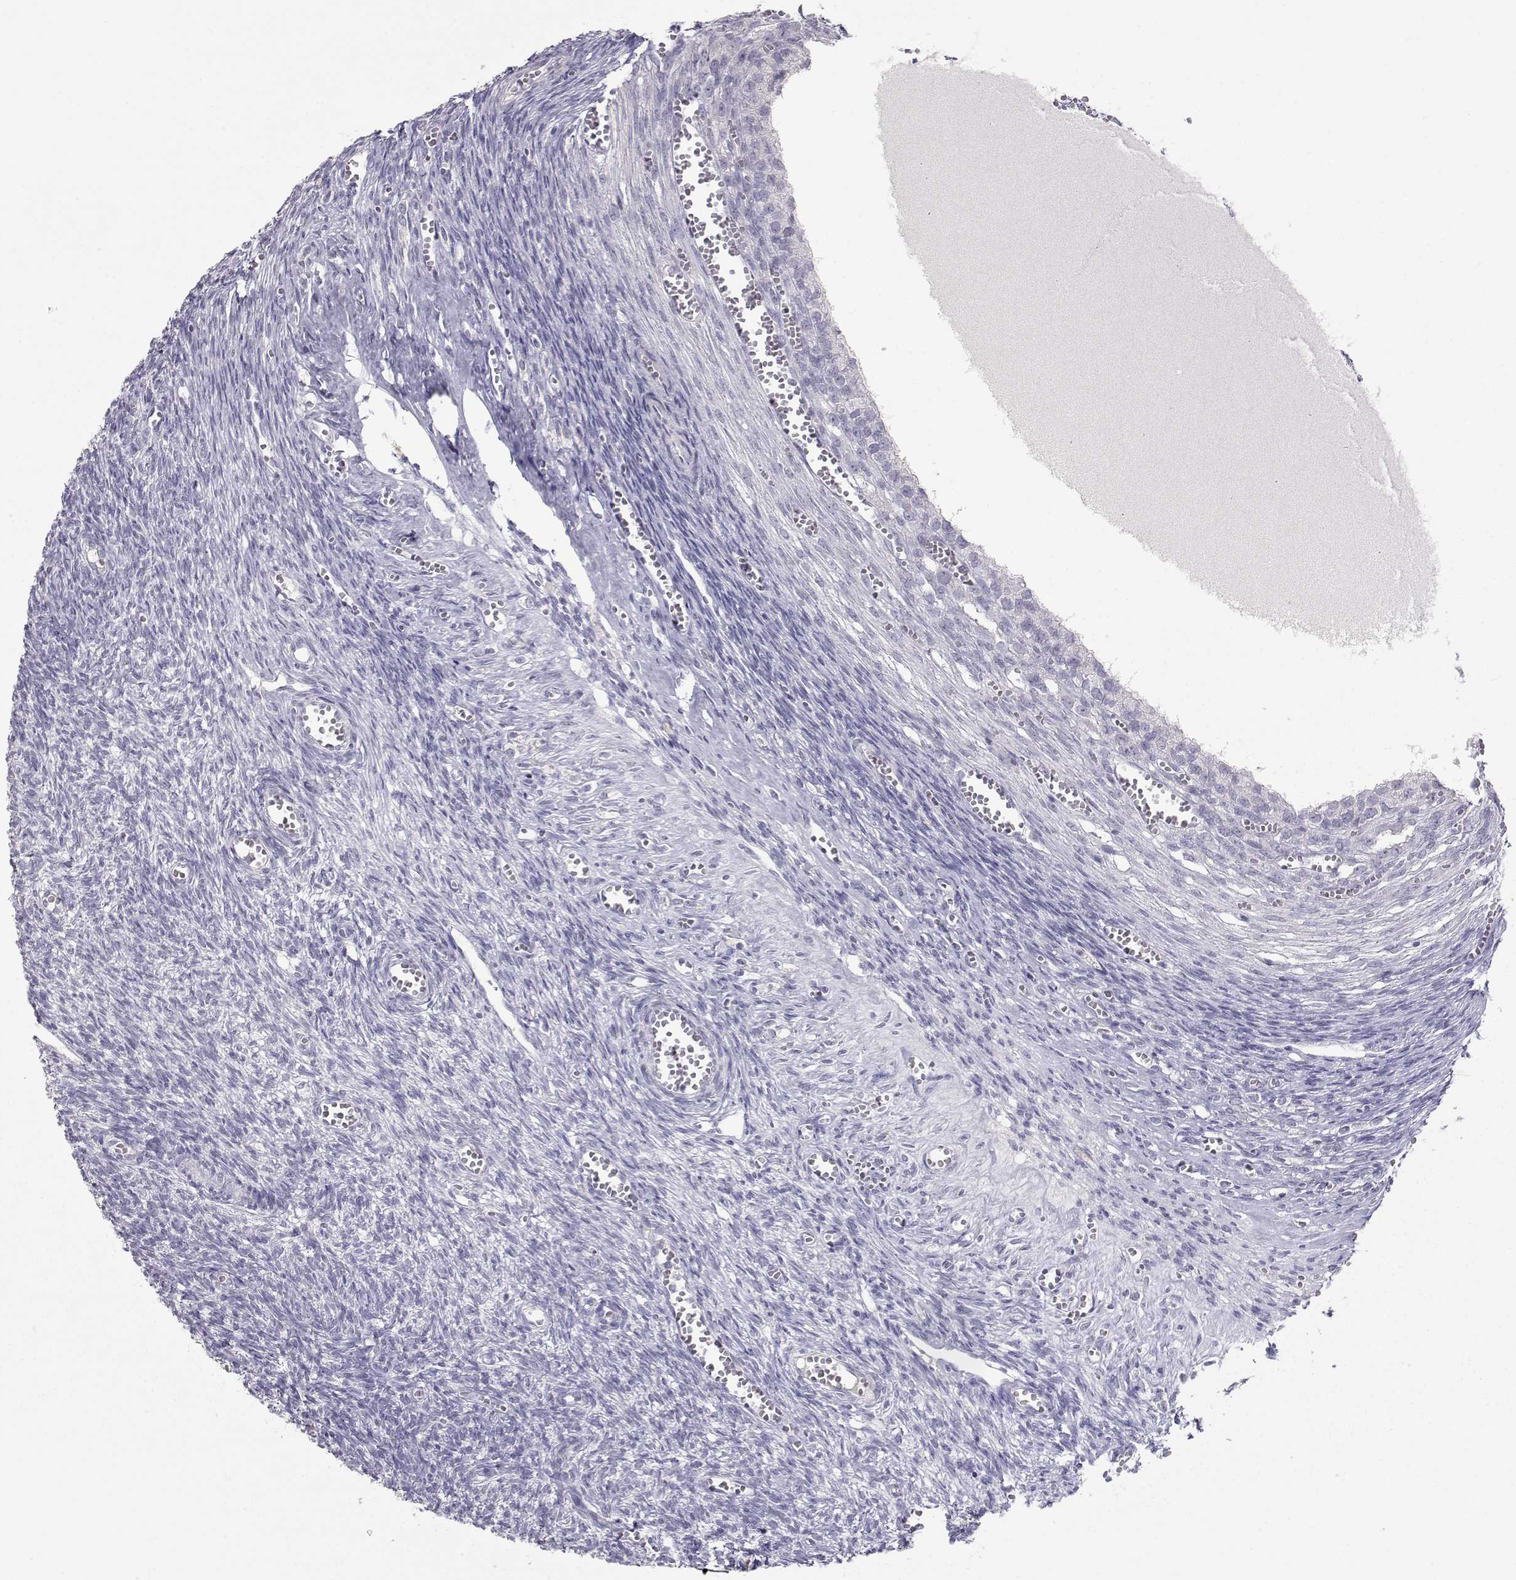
{"staining": {"intensity": "negative", "quantity": "none", "location": "none"}, "tissue": "ovary", "cell_type": "Follicle cells", "image_type": "normal", "snomed": [{"axis": "morphology", "description": "Normal tissue, NOS"}, {"axis": "topography", "description": "Ovary"}], "caption": "Histopathology image shows no significant protein staining in follicle cells of benign ovary. Nuclei are stained in blue.", "gene": "LAMB3", "patient": {"sex": "female", "age": 43}}